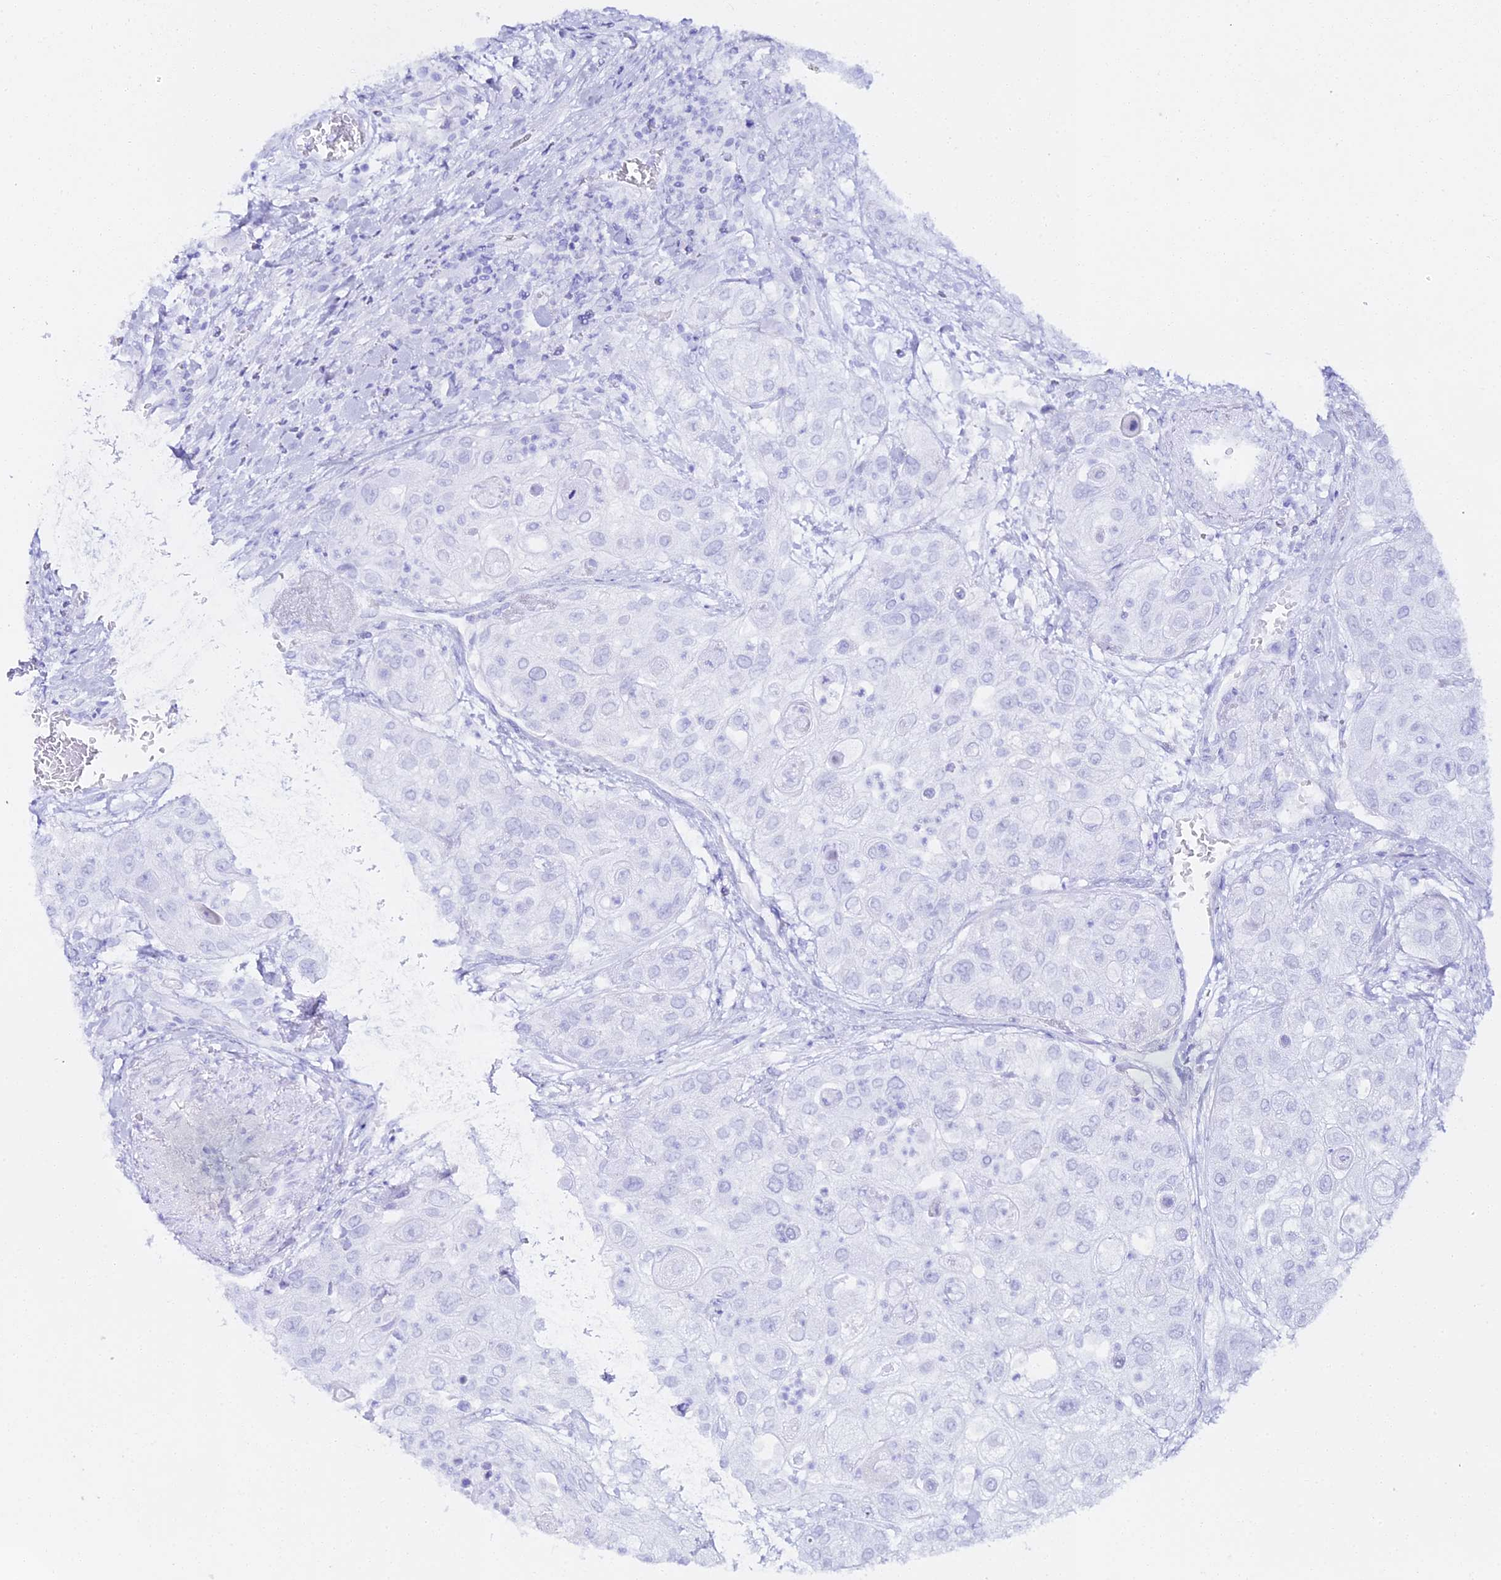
{"staining": {"intensity": "negative", "quantity": "none", "location": "none"}, "tissue": "urothelial cancer", "cell_type": "Tumor cells", "image_type": "cancer", "snomed": [{"axis": "morphology", "description": "Urothelial carcinoma, High grade"}, {"axis": "topography", "description": "Urinary bladder"}], "caption": "The image exhibits no significant expression in tumor cells of urothelial carcinoma (high-grade).", "gene": "ALPG", "patient": {"sex": "female", "age": 79}}